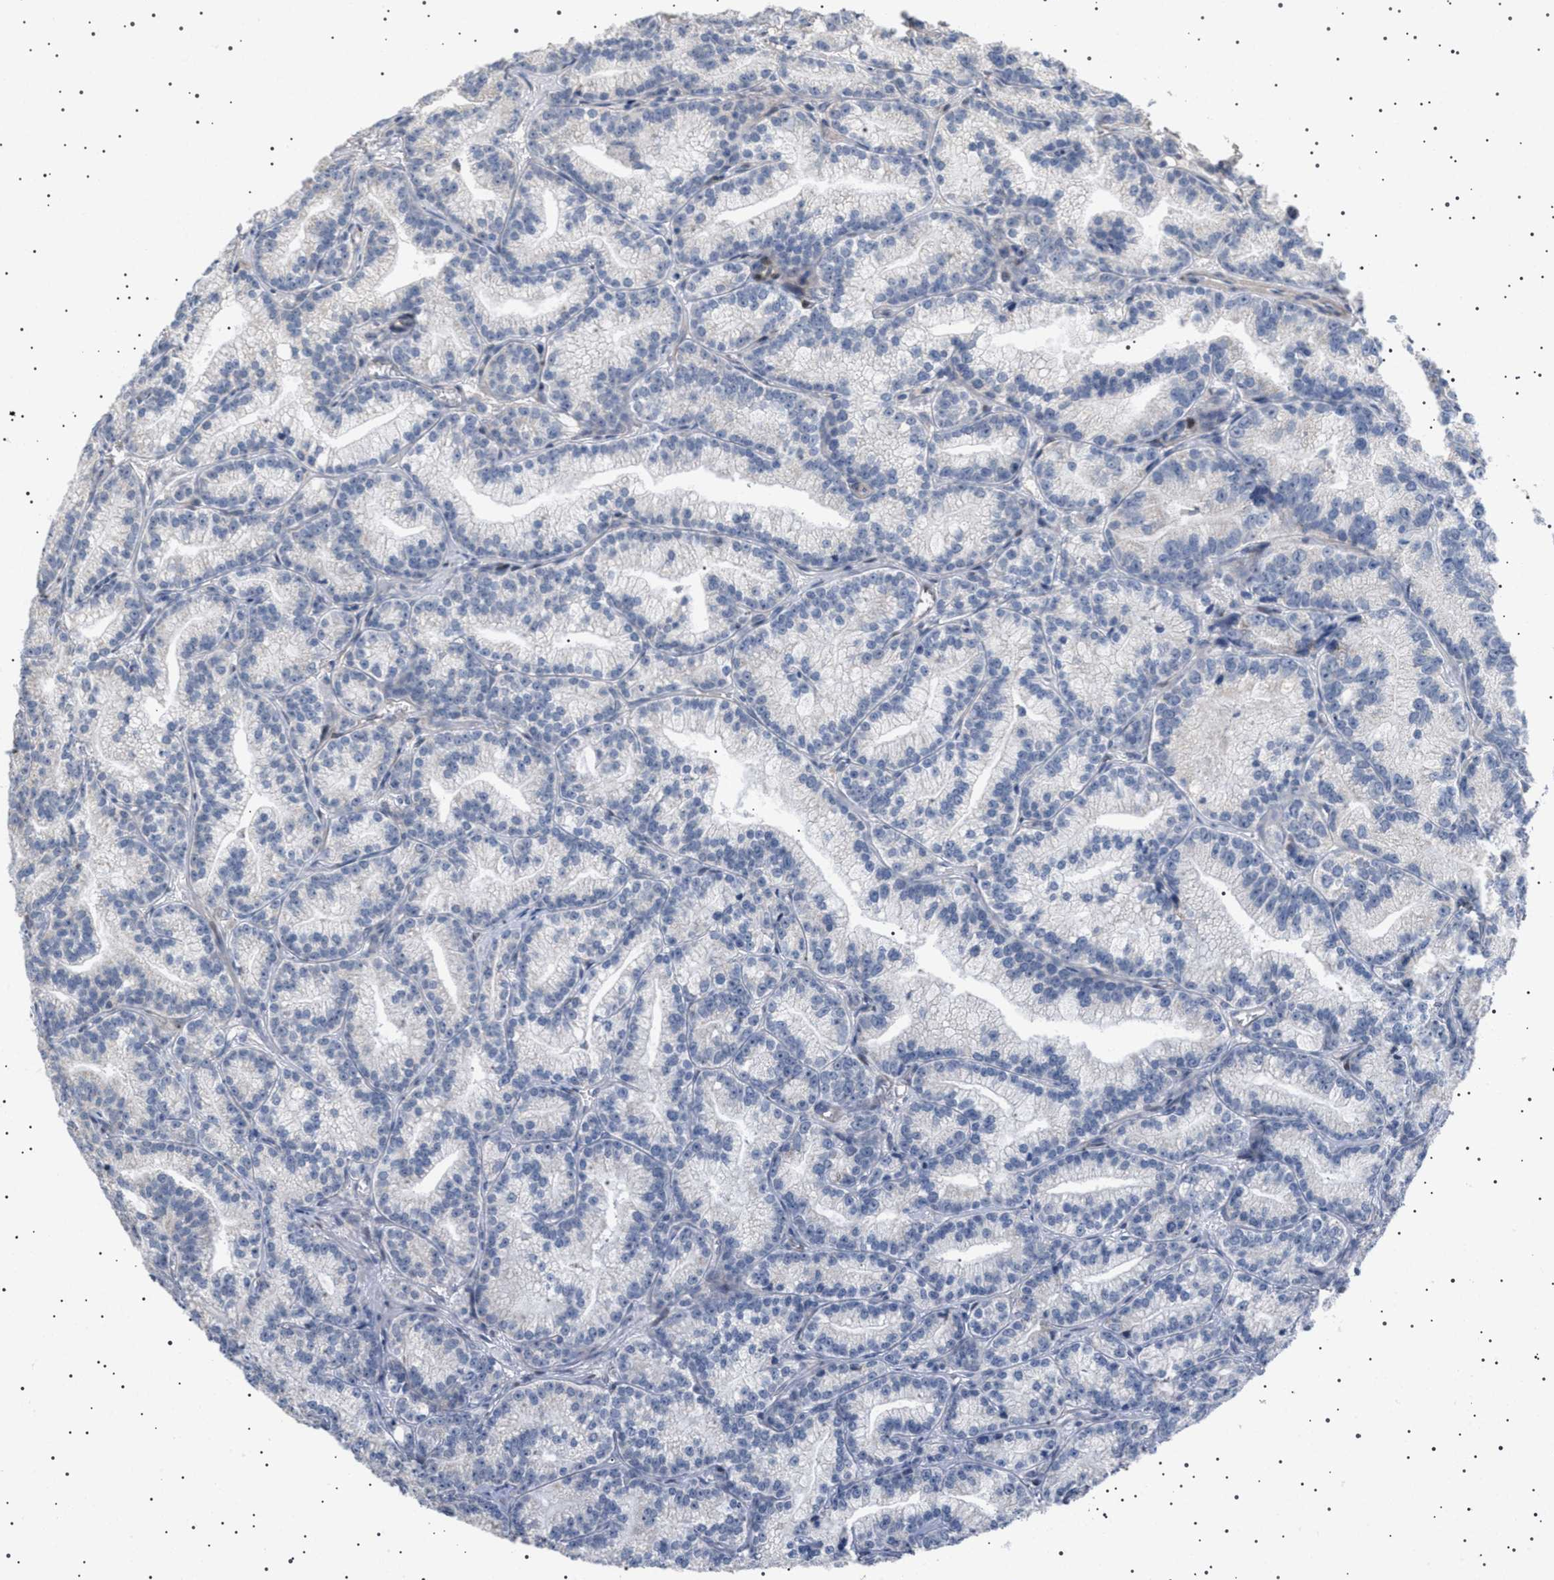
{"staining": {"intensity": "negative", "quantity": "none", "location": "none"}, "tissue": "prostate cancer", "cell_type": "Tumor cells", "image_type": "cancer", "snomed": [{"axis": "morphology", "description": "Adenocarcinoma, Low grade"}, {"axis": "topography", "description": "Prostate"}], "caption": "A micrograph of prostate cancer stained for a protein displays no brown staining in tumor cells.", "gene": "HTR1A", "patient": {"sex": "male", "age": 89}}